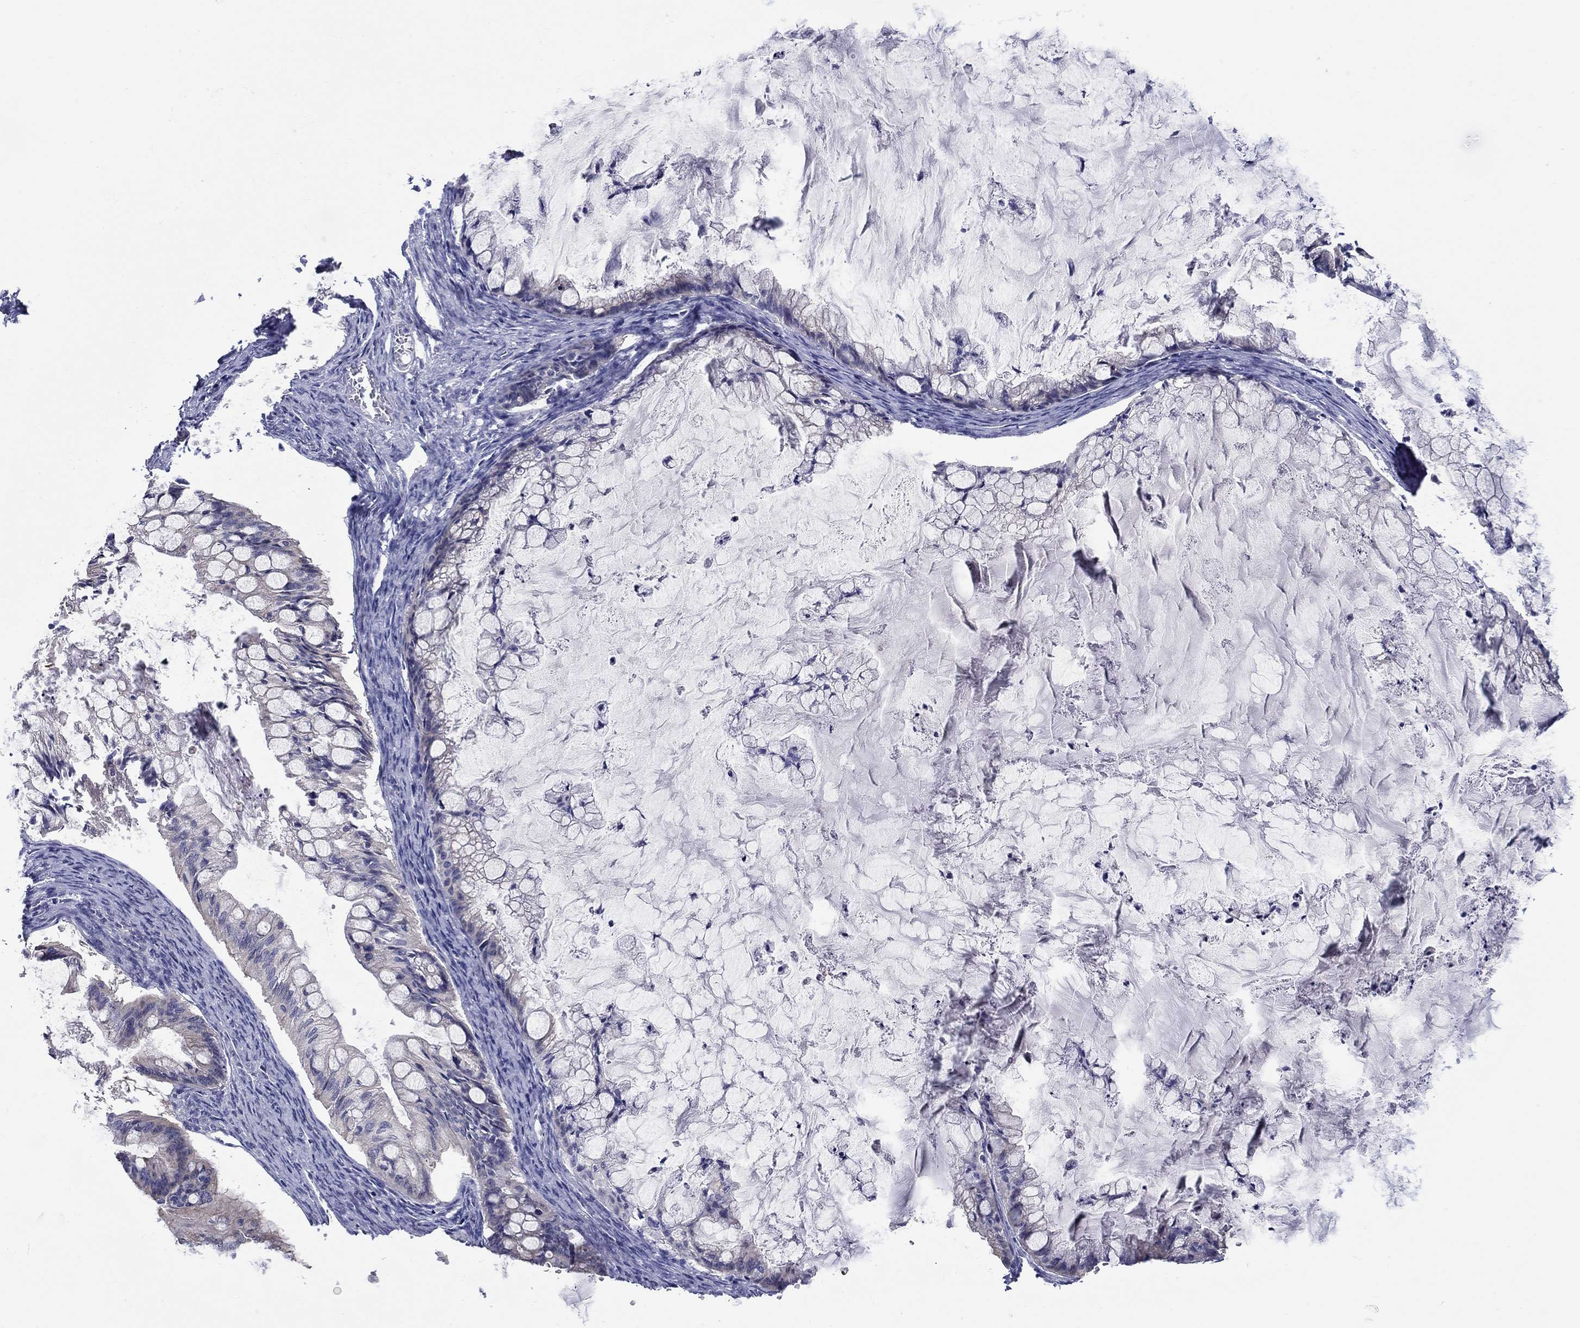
{"staining": {"intensity": "negative", "quantity": "none", "location": "none"}, "tissue": "ovarian cancer", "cell_type": "Tumor cells", "image_type": "cancer", "snomed": [{"axis": "morphology", "description": "Cystadenocarcinoma, mucinous, NOS"}, {"axis": "topography", "description": "Ovary"}], "caption": "Immunohistochemistry of human mucinous cystadenocarcinoma (ovarian) exhibits no staining in tumor cells.", "gene": "SLC30A3", "patient": {"sex": "female", "age": 57}}